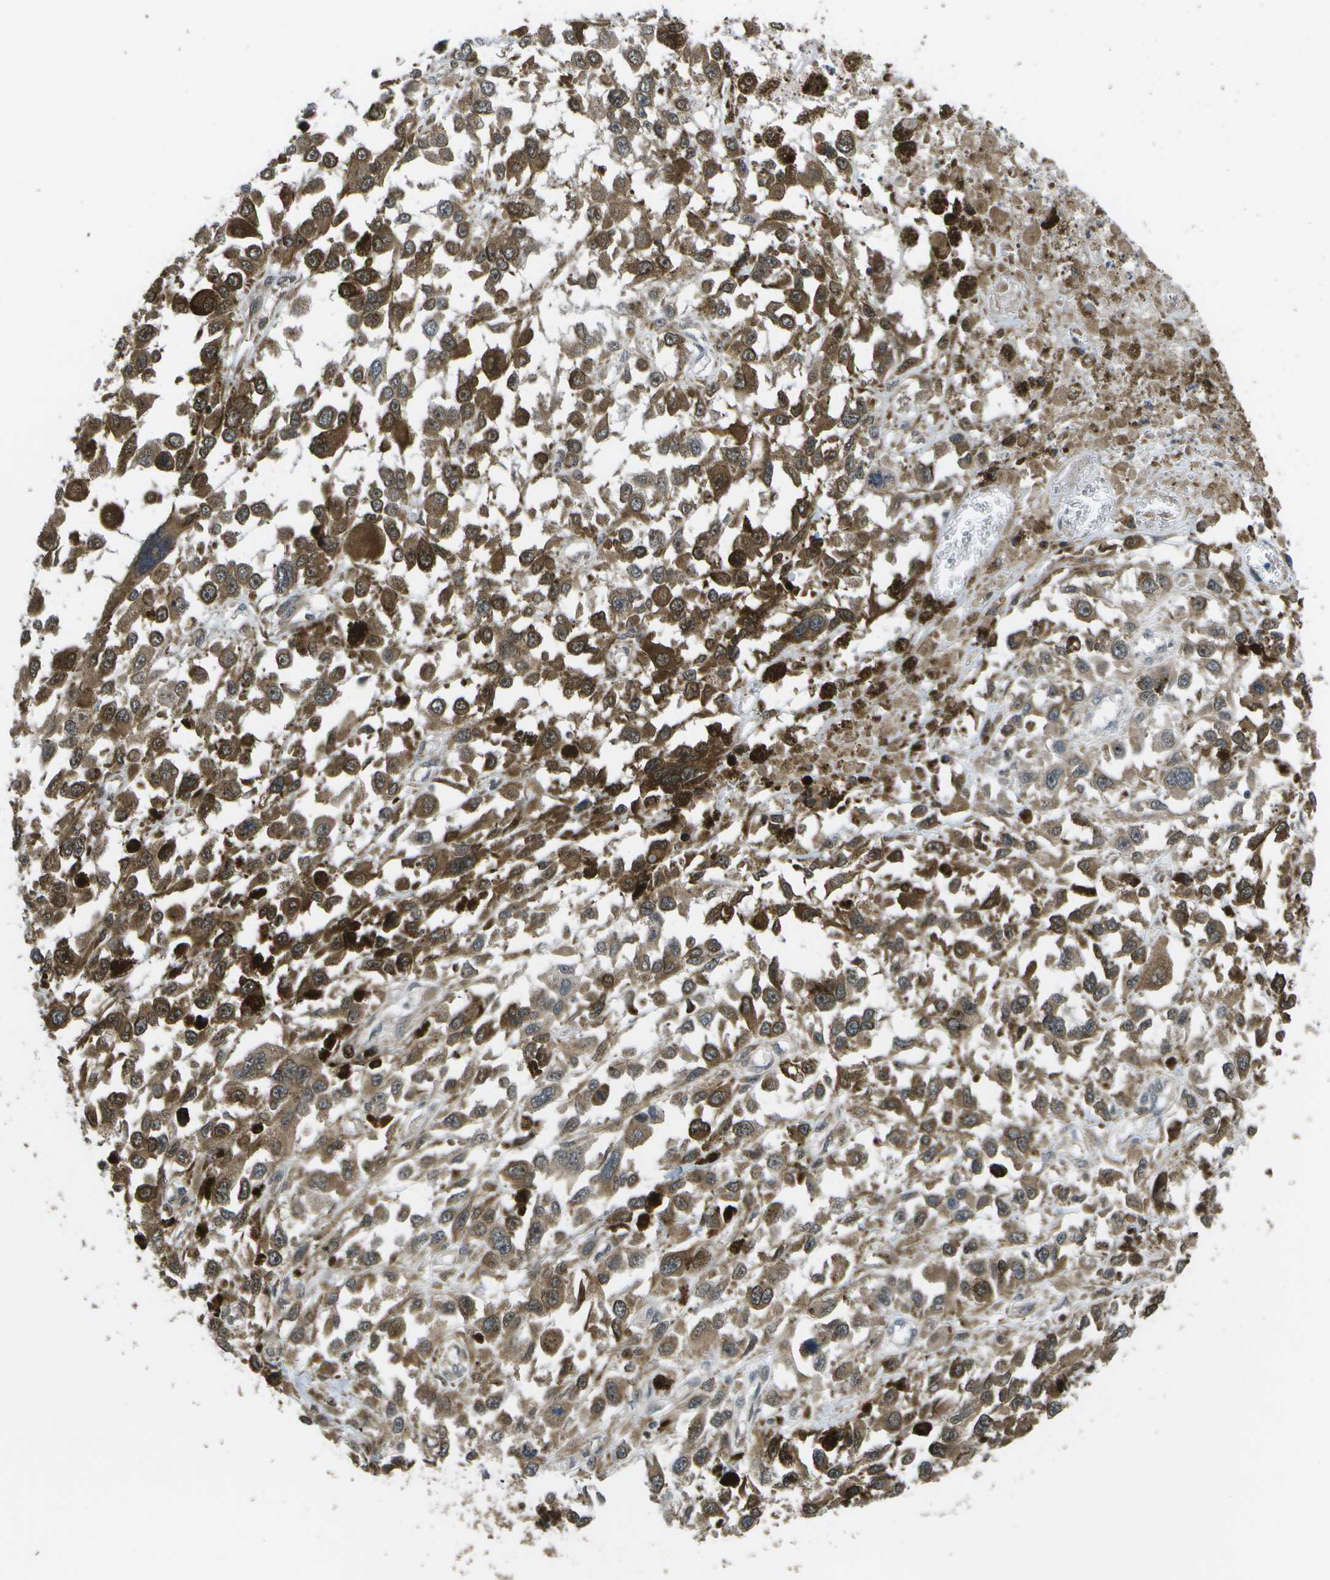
{"staining": {"intensity": "moderate", "quantity": "25%-75%", "location": "cytoplasmic/membranous"}, "tissue": "melanoma", "cell_type": "Tumor cells", "image_type": "cancer", "snomed": [{"axis": "morphology", "description": "Malignant melanoma, Metastatic site"}, {"axis": "topography", "description": "Lymph node"}], "caption": "Immunohistochemical staining of malignant melanoma (metastatic site) reveals medium levels of moderate cytoplasmic/membranous protein positivity in approximately 25%-75% of tumor cells. (DAB = brown stain, brightfield microscopy at high magnification).", "gene": "AXIN2", "patient": {"sex": "male", "age": 59}}